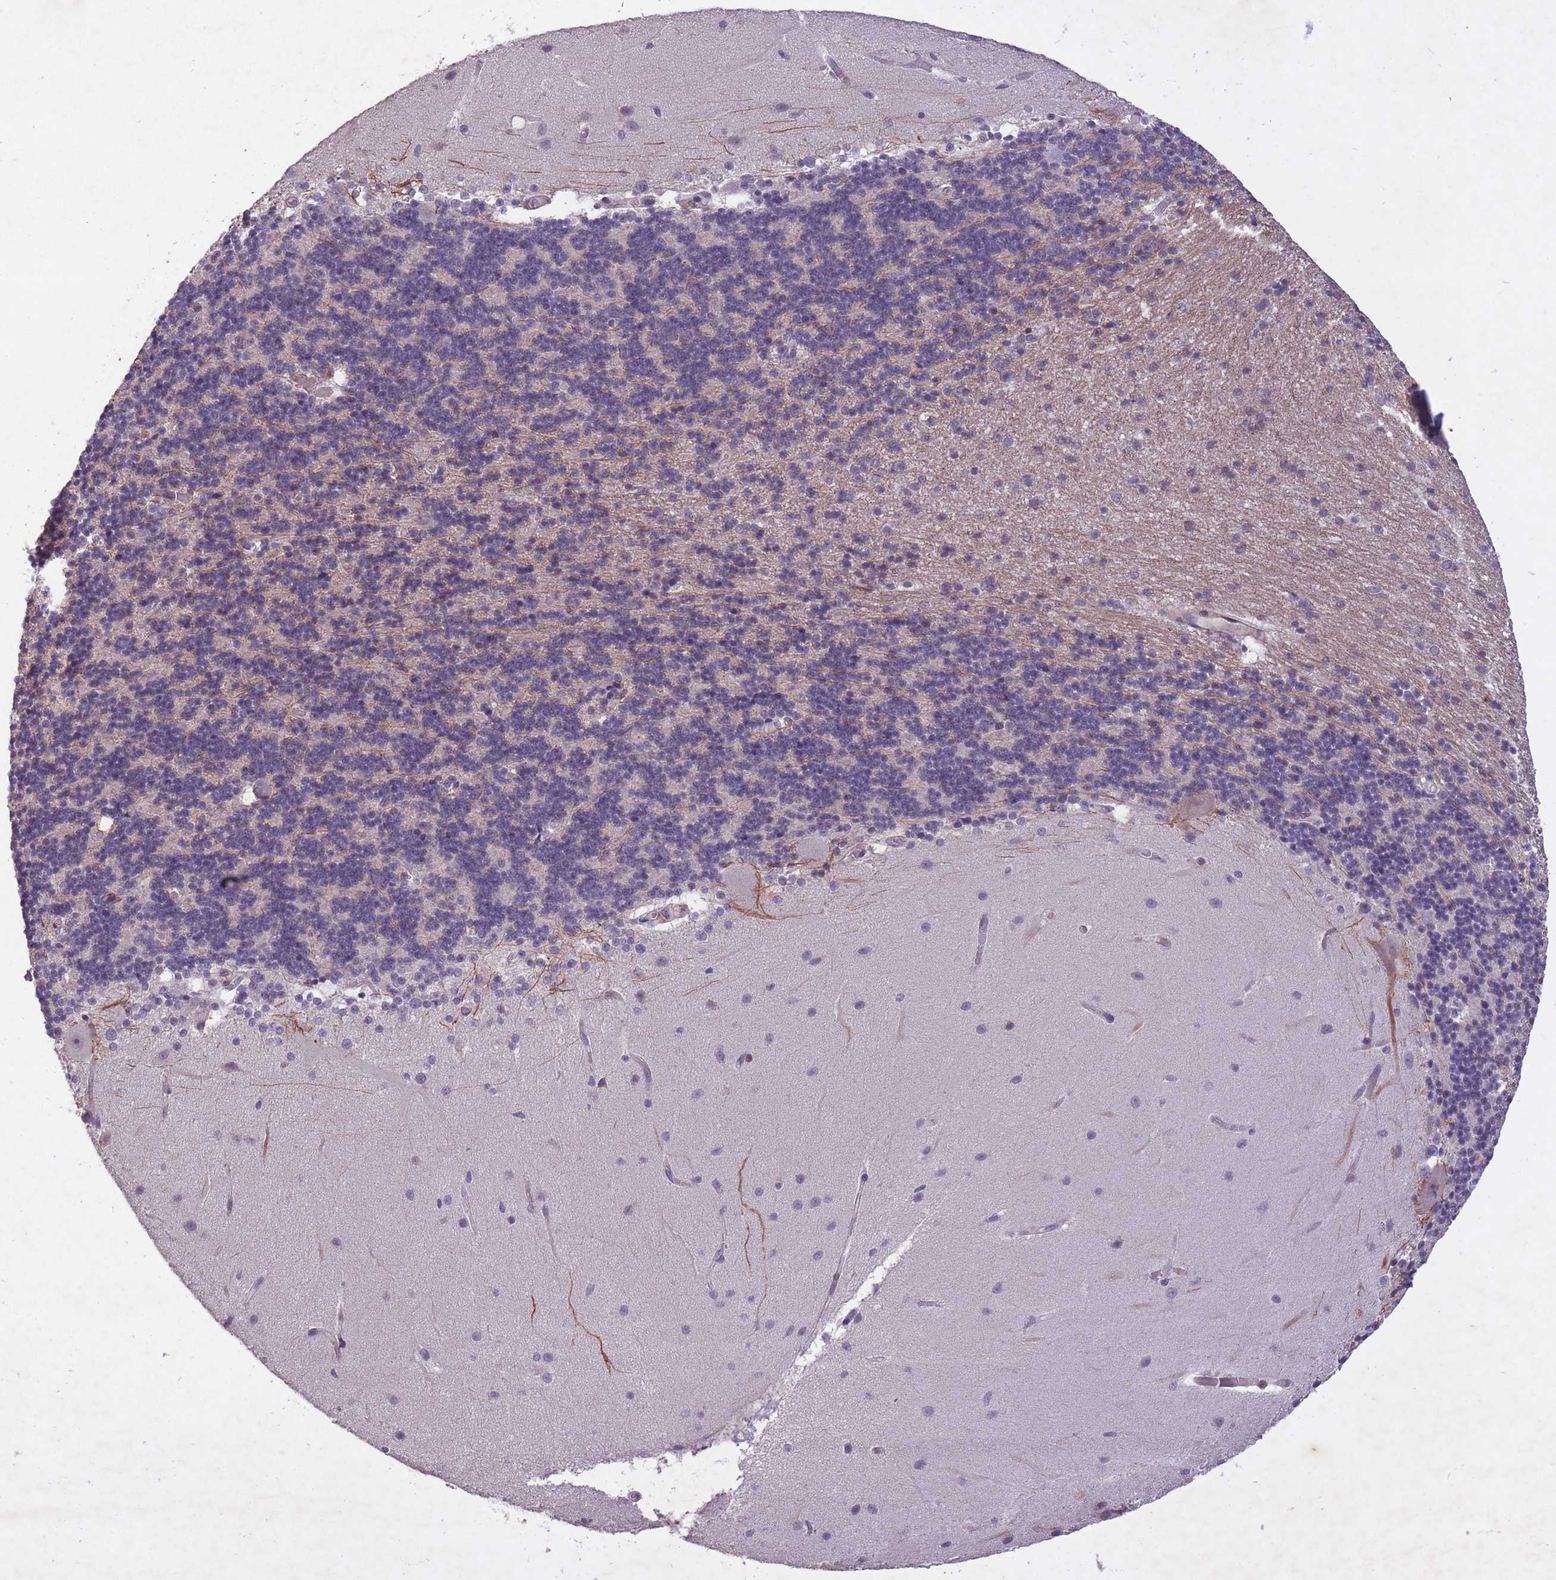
{"staining": {"intensity": "moderate", "quantity": "<25%", "location": "cytoplasmic/membranous"}, "tissue": "cerebellum", "cell_type": "Cells in granular layer", "image_type": "normal", "snomed": [{"axis": "morphology", "description": "Normal tissue, NOS"}, {"axis": "topography", "description": "Cerebellum"}], "caption": "The micrograph displays immunohistochemical staining of benign cerebellum. There is moderate cytoplasmic/membranous expression is appreciated in approximately <25% of cells in granular layer. Immunohistochemistry (ihc) stains the protein in brown and the nuclei are stained blue.", "gene": "CBX6", "patient": {"sex": "female", "age": 54}}